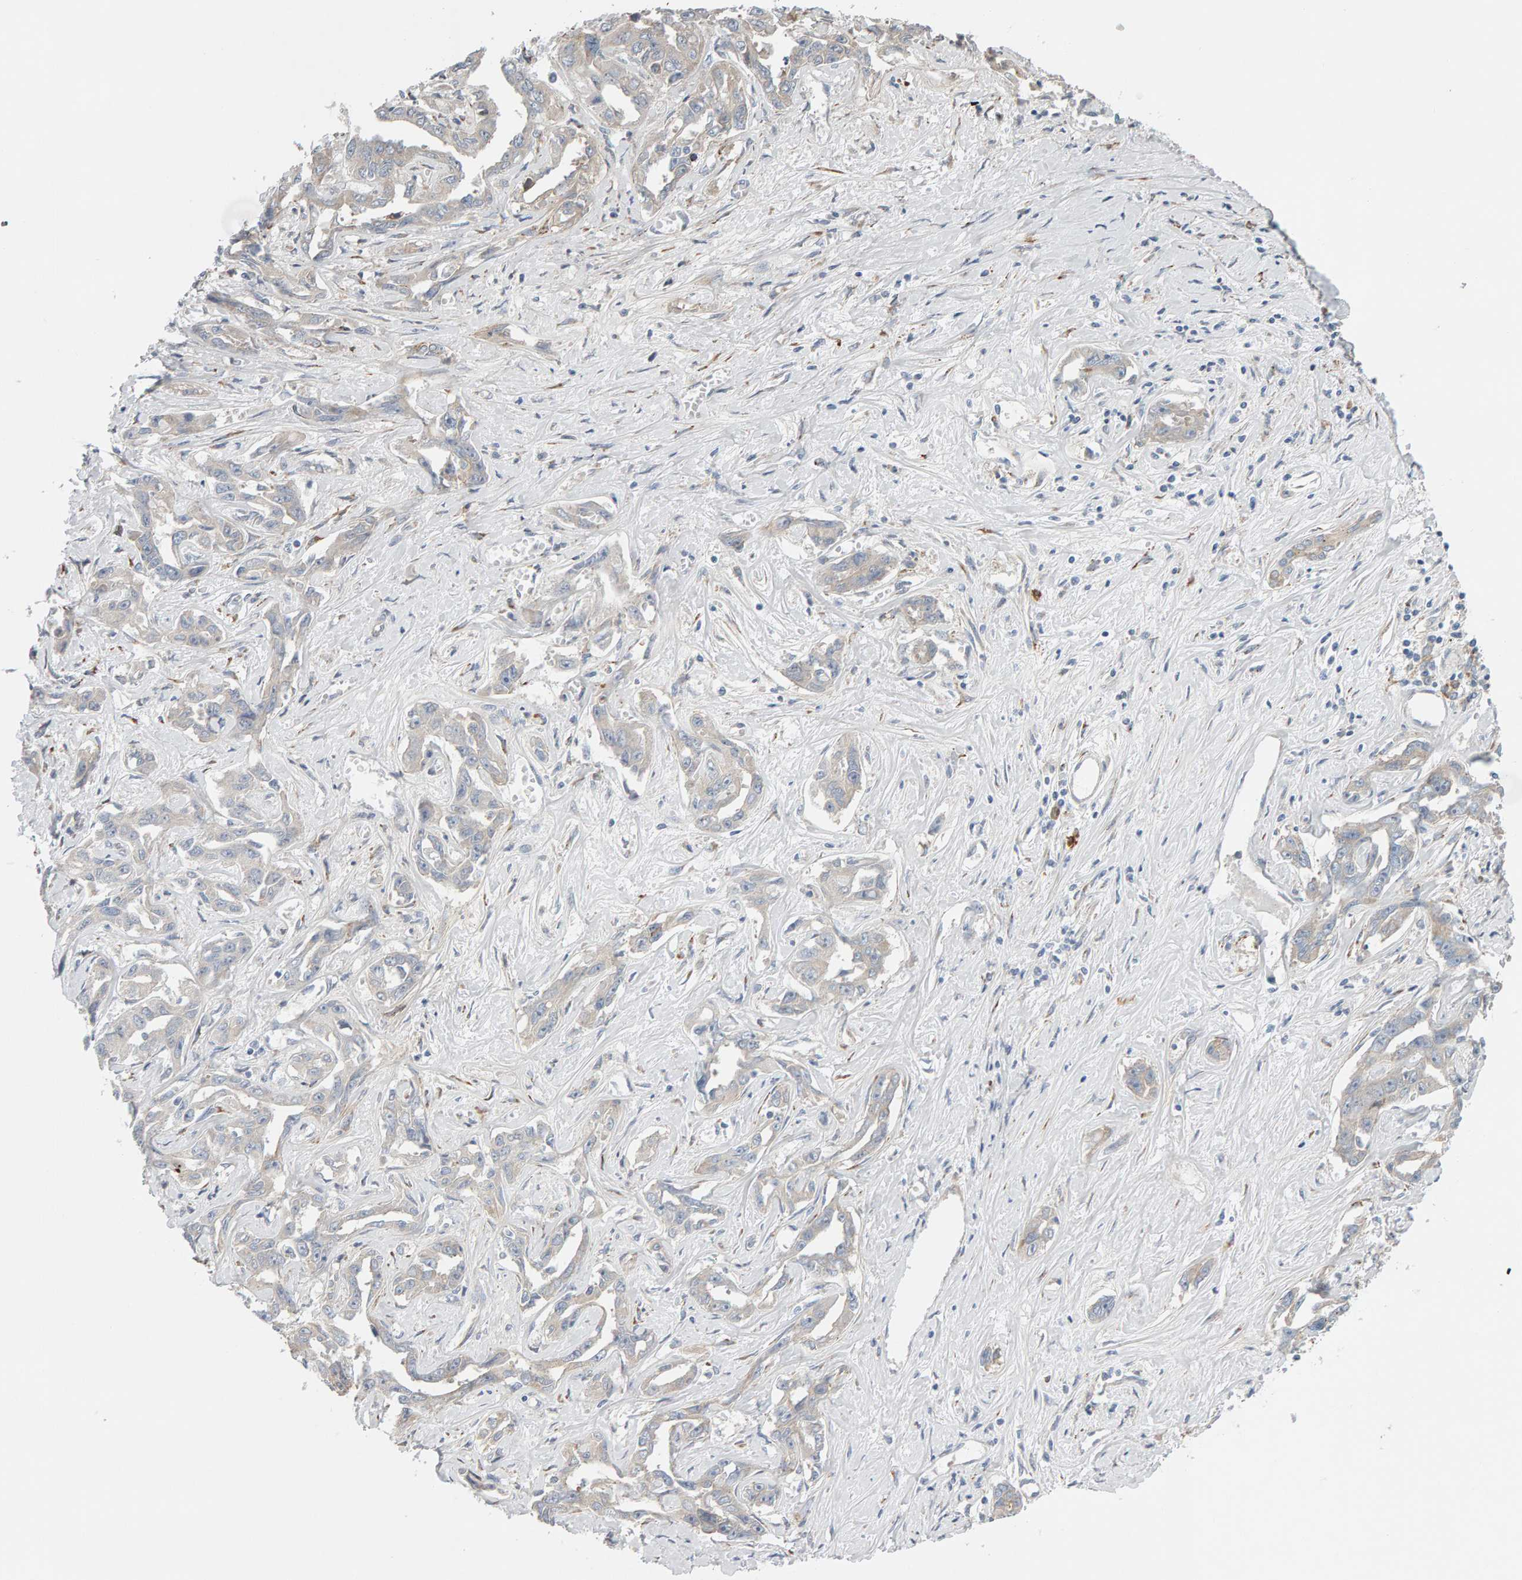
{"staining": {"intensity": "negative", "quantity": "none", "location": "none"}, "tissue": "liver cancer", "cell_type": "Tumor cells", "image_type": "cancer", "snomed": [{"axis": "morphology", "description": "Cholangiocarcinoma"}, {"axis": "topography", "description": "Liver"}], "caption": "An IHC micrograph of liver cancer (cholangiocarcinoma) is shown. There is no staining in tumor cells of liver cancer (cholangiocarcinoma).", "gene": "ENGASE", "patient": {"sex": "male", "age": 59}}